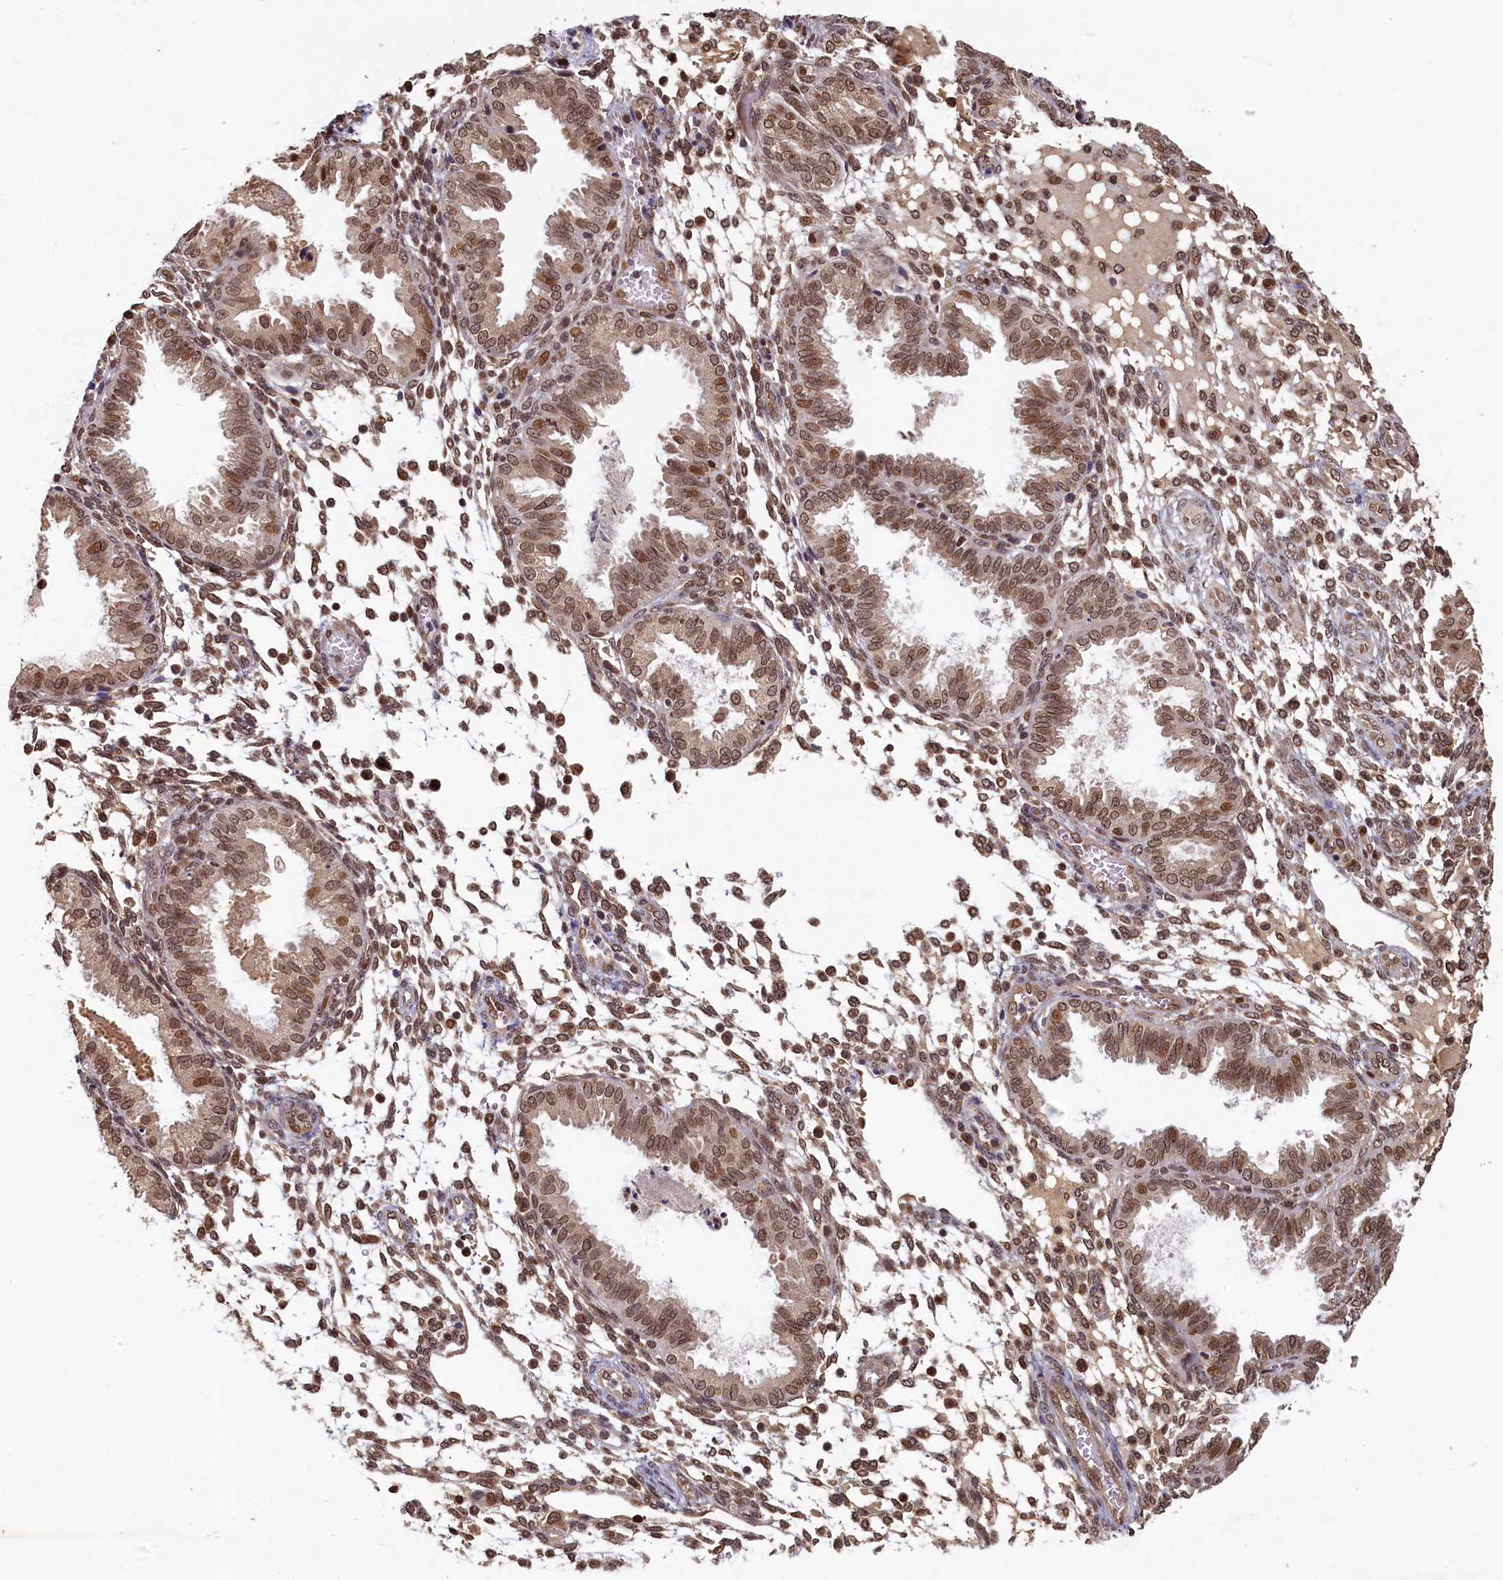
{"staining": {"intensity": "moderate", "quantity": "25%-75%", "location": "nuclear"}, "tissue": "endometrium", "cell_type": "Cells in endometrial stroma", "image_type": "normal", "snomed": [{"axis": "morphology", "description": "Normal tissue, NOS"}, {"axis": "topography", "description": "Endometrium"}], "caption": "Immunohistochemistry (IHC) photomicrograph of normal endometrium: endometrium stained using immunohistochemistry (IHC) displays medium levels of moderate protein expression localized specifically in the nuclear of cells in endometrial stroma, appearing as a nuclear brown color.", "gene": "CKAP2L", "patient": {"sex": "female", "age": 33}}